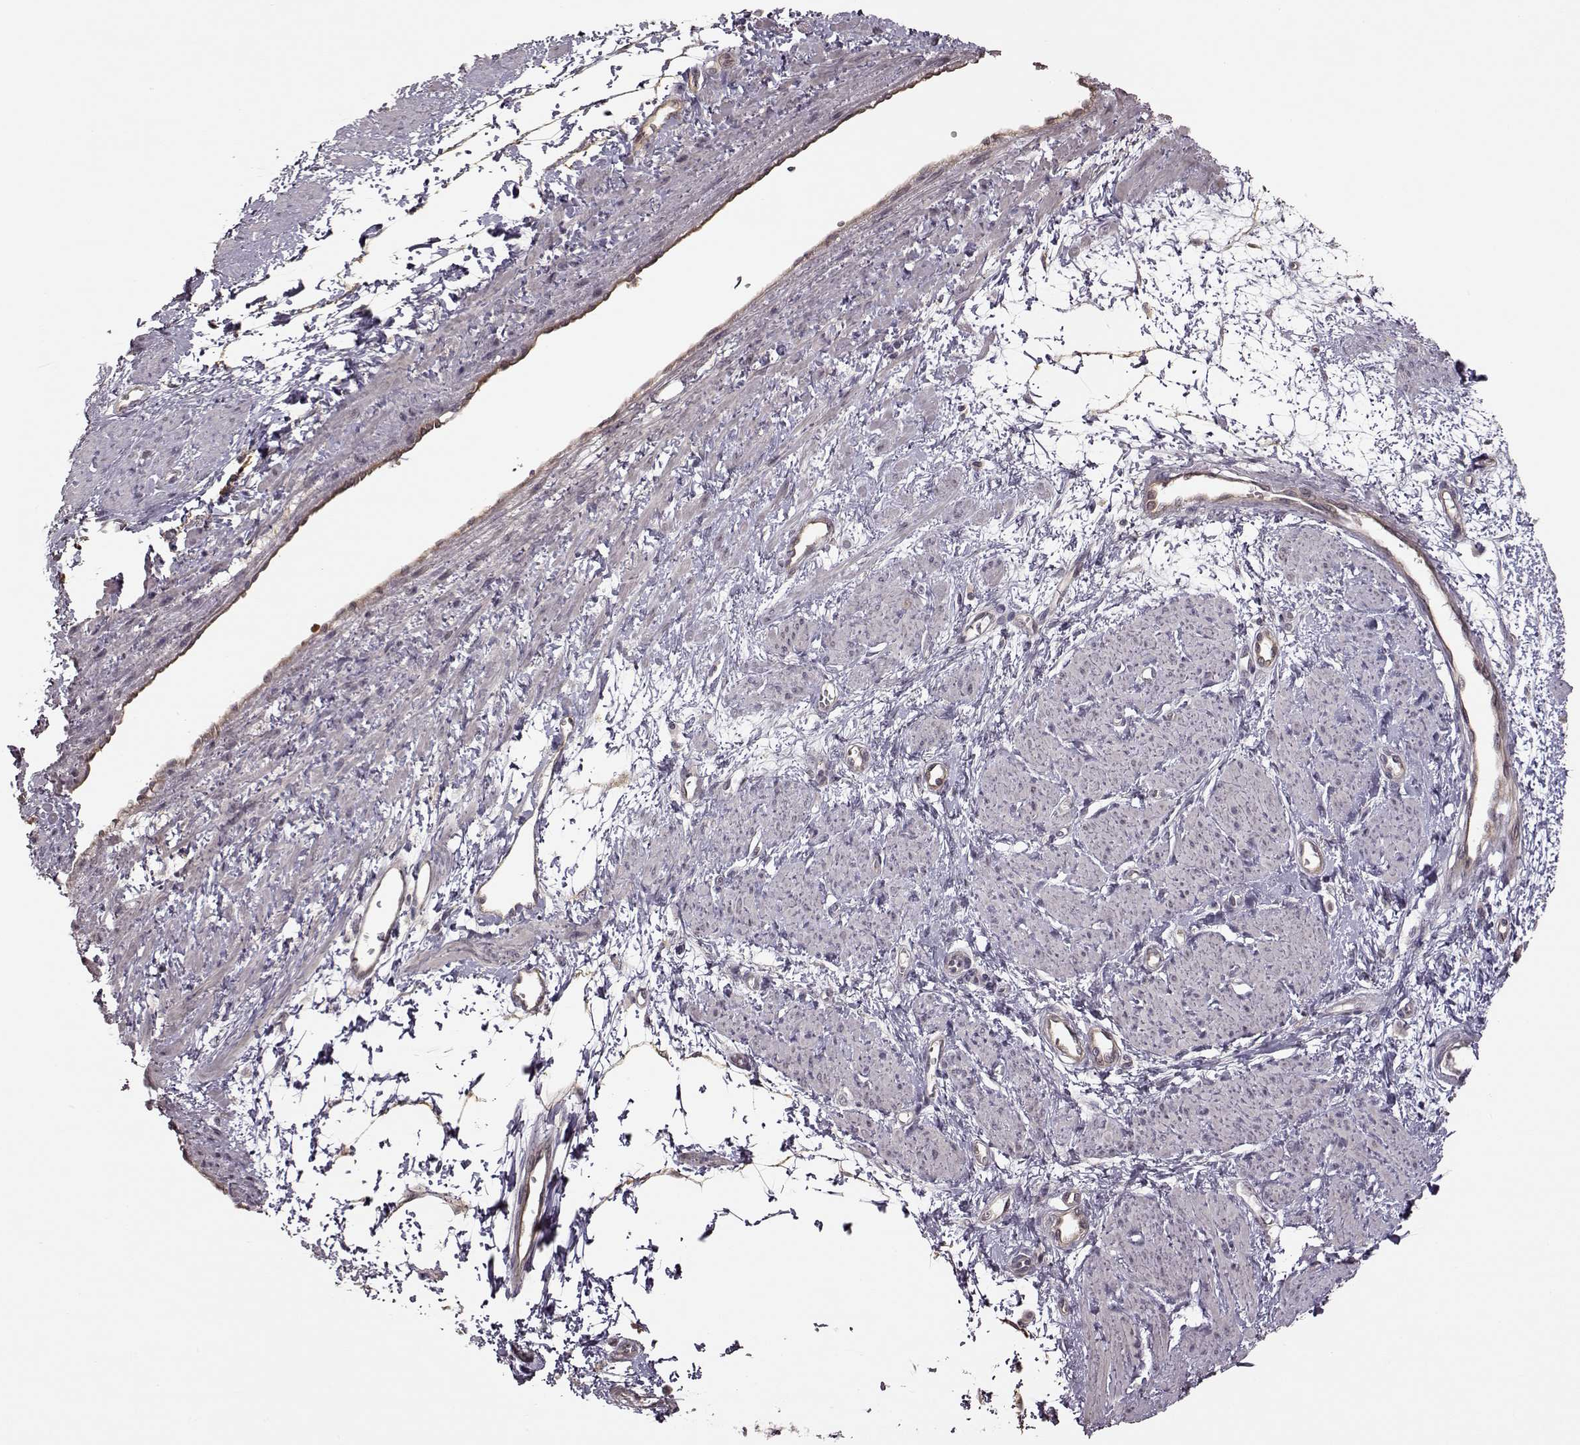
{"staining": {"intensity": "negative", "quantity": "none", "location": "none"}, "tissue": "smooth muscle", "cell_type": "Smooth muscle cells", "image_type": "normal", "snomed": [{"axis": "morphology", "description": "Normal tissue, NOS"}, {"axis": "topography", "description": "Smooth muscle"}, {"axis": "topography", "description": "Uterus"}], "caption": "The histopathology image shows no staining of smooth muscle cells in benign smooth muscle.", "gene": "CRB1", "patient": {"sex": "female", "age": 39}}